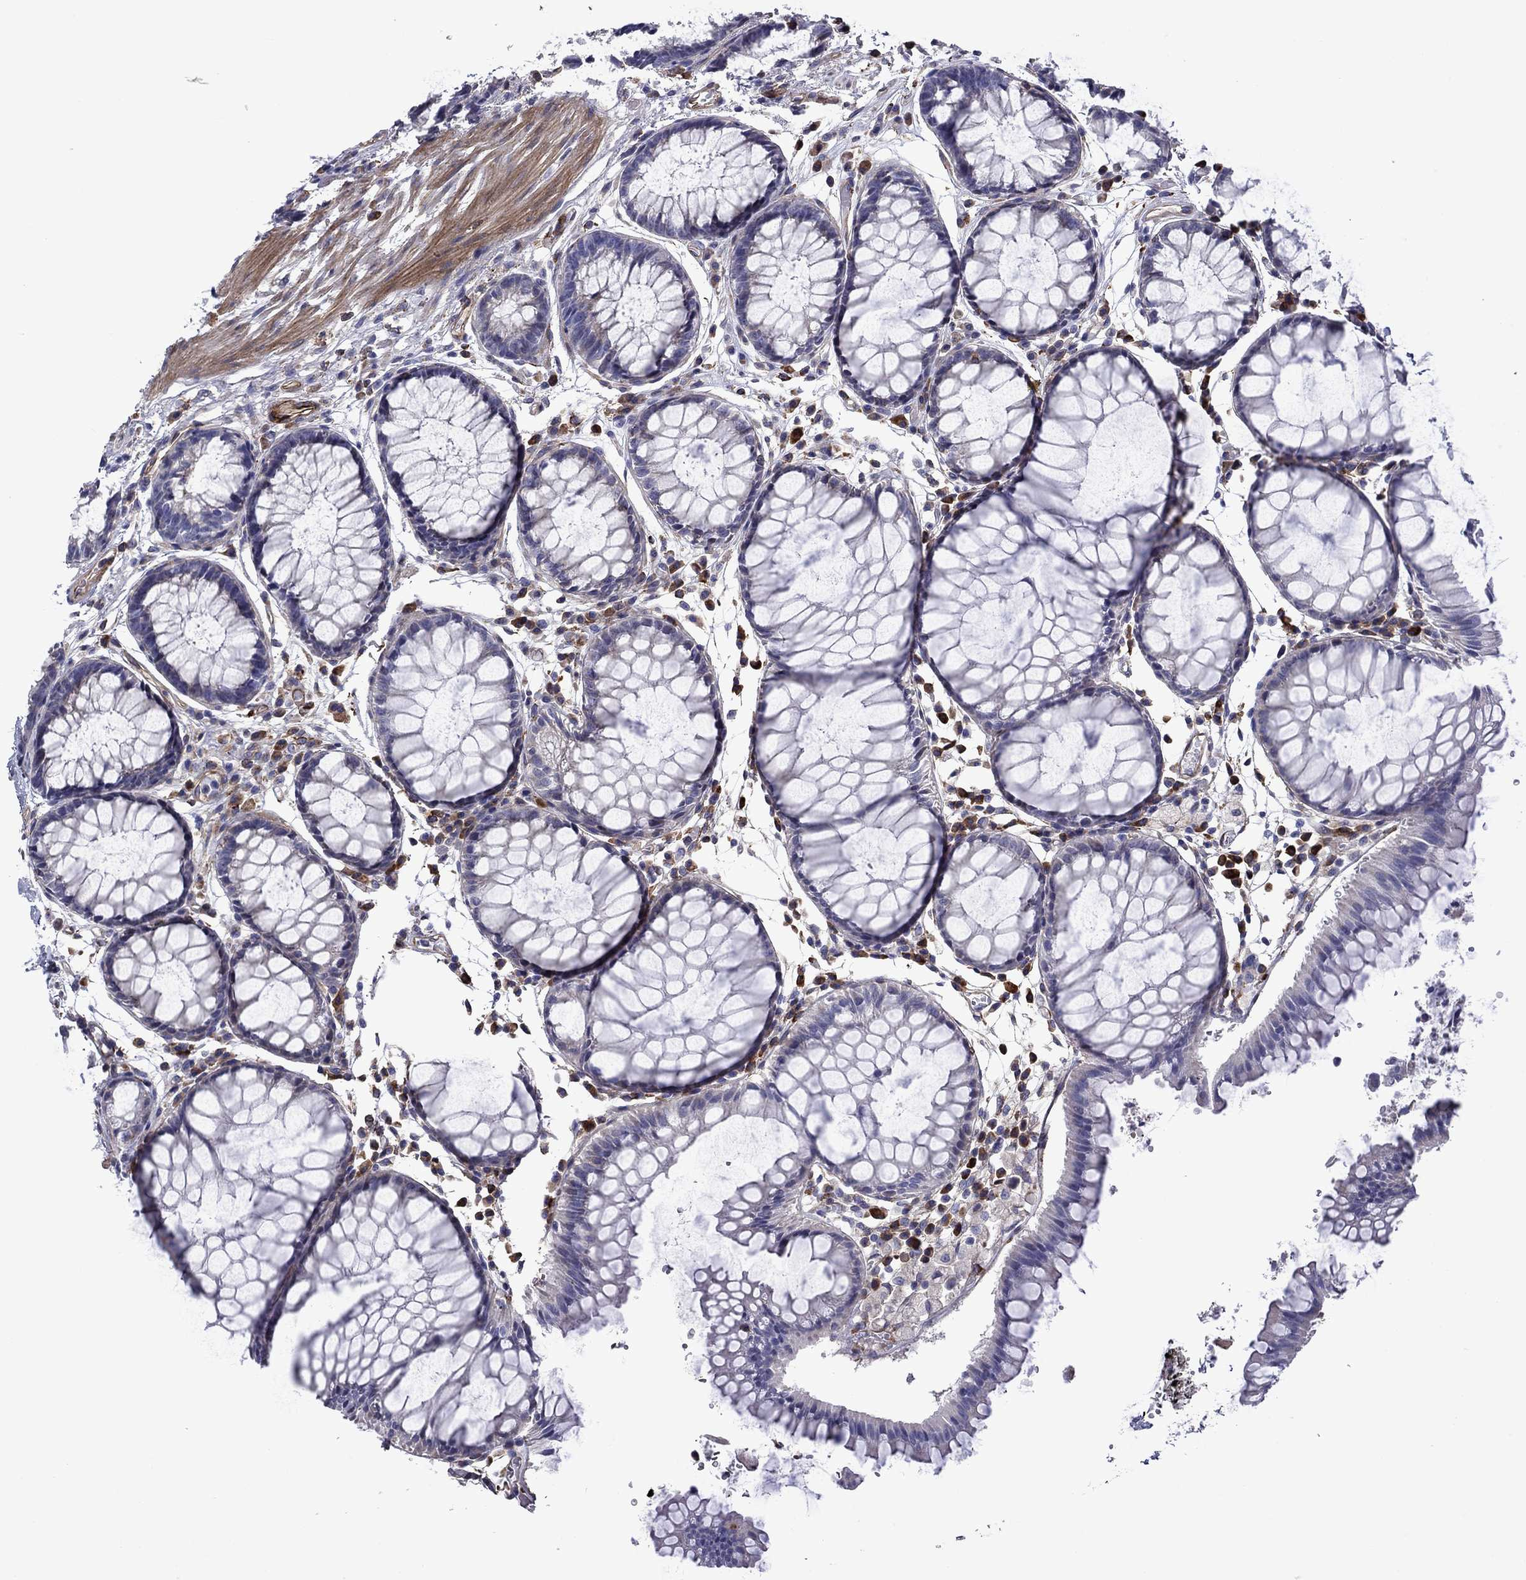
{"staining": {"intensity": "negative", "quantity": "none", "location": "none"}, "tissue": "rectum", "cell_type": "Glandular cells", "image_type": "normal", "snomed": [{"axis": "morphology", "description": "Normal tissue, NOS"}, {"axis": "topography", "description": "Rectum"}], "caption": "A histopathology image of human rectum is negative for staining in glandular cells. (DAB (3,3'-diaminobenzidine) IHC, high magnification).", "gene": "HSPG2", "patient": {"sex": "female", "age": 68}}